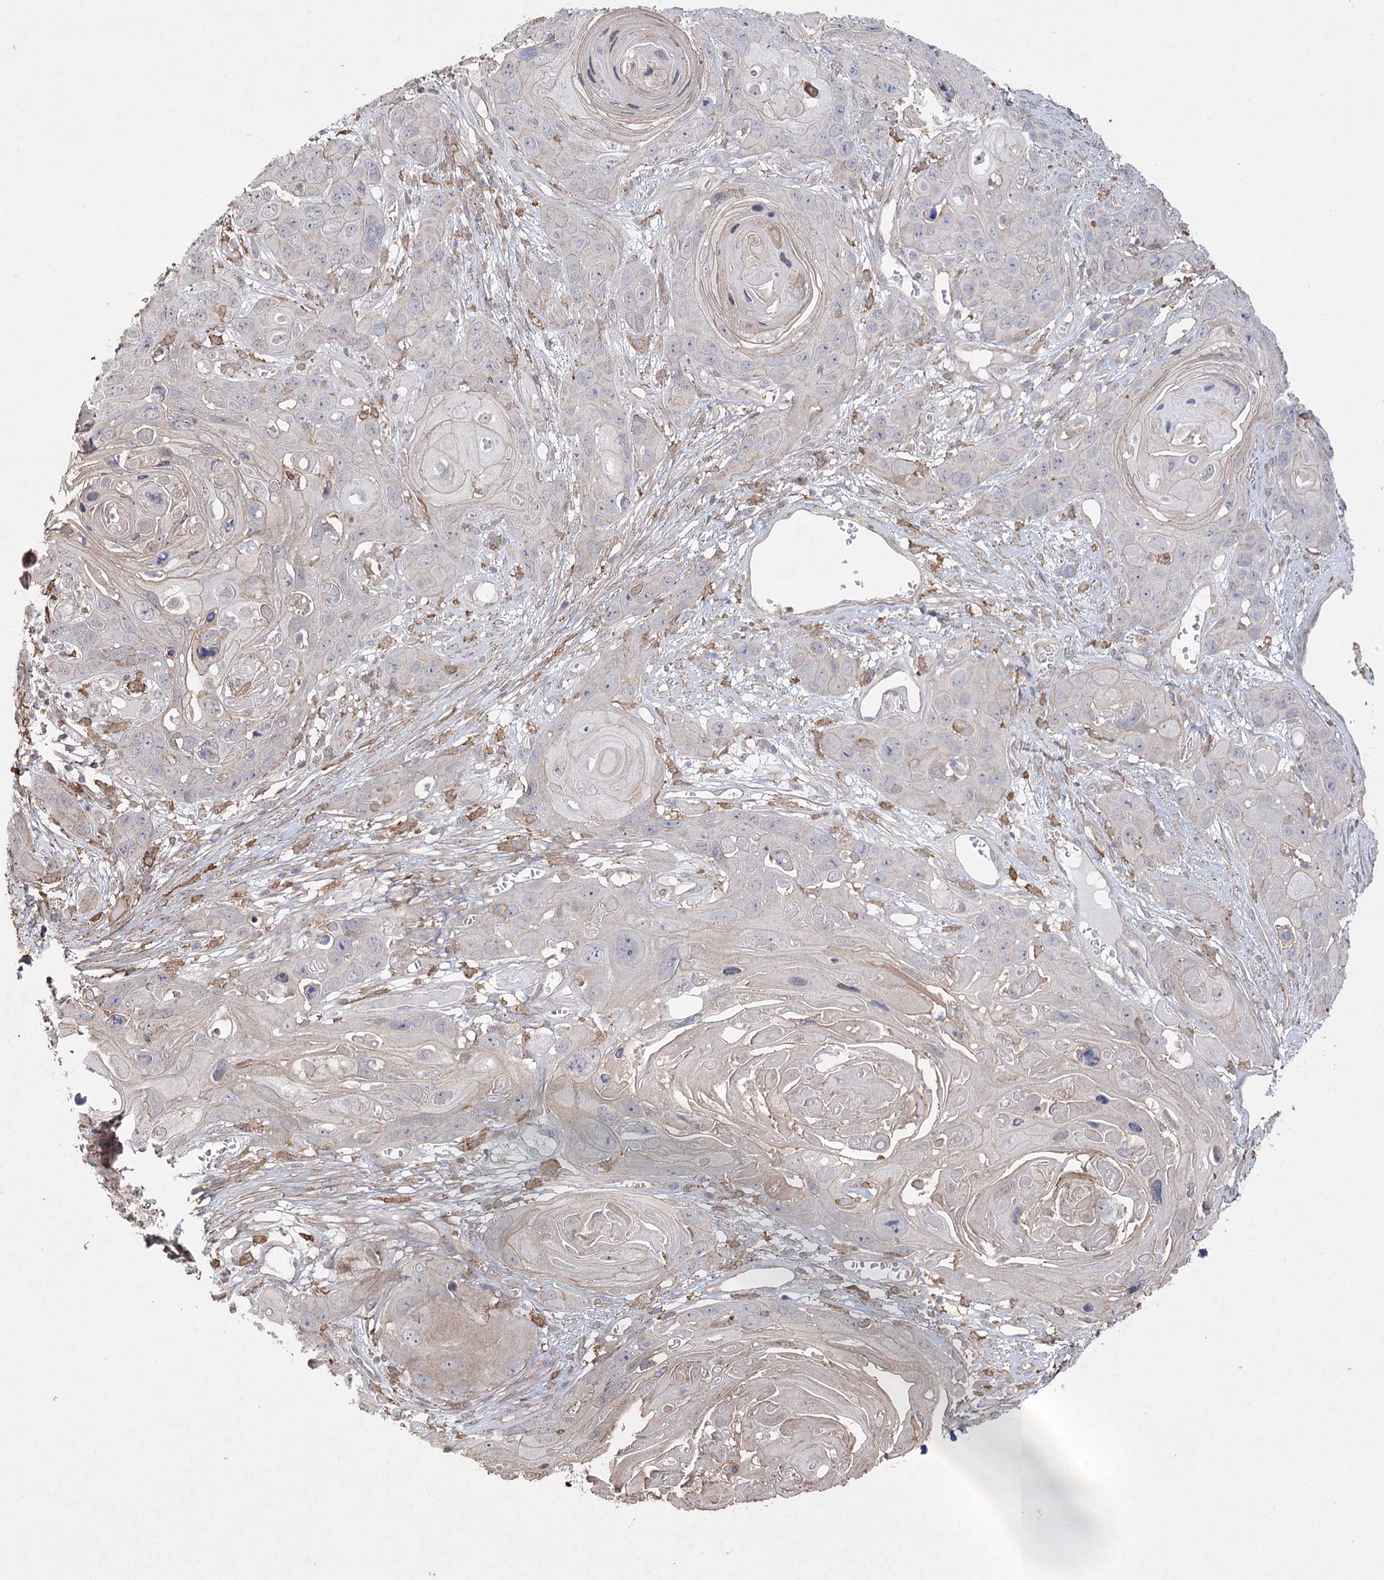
{"staining": {"intensity": "negative", "quantity": "none", "location": "none"}, "tissue": "skin cancer", "cell_type": "Tumor cells", "image_type": "cancer", "snomed": [{"axis": "morphology", "description": "Squamous cell carcinoma, NOS"}, {"axis": "topography", "description": "Skin"}], "caption": "DAB (3,3'-diaminobenzidine) immunohistochemical staining of skin cancer (squamous cell carcinoma) shows no significant staining in tumor cells.", "gene": "OBSL1", "patient": {"sex": "male", "age": 55}}